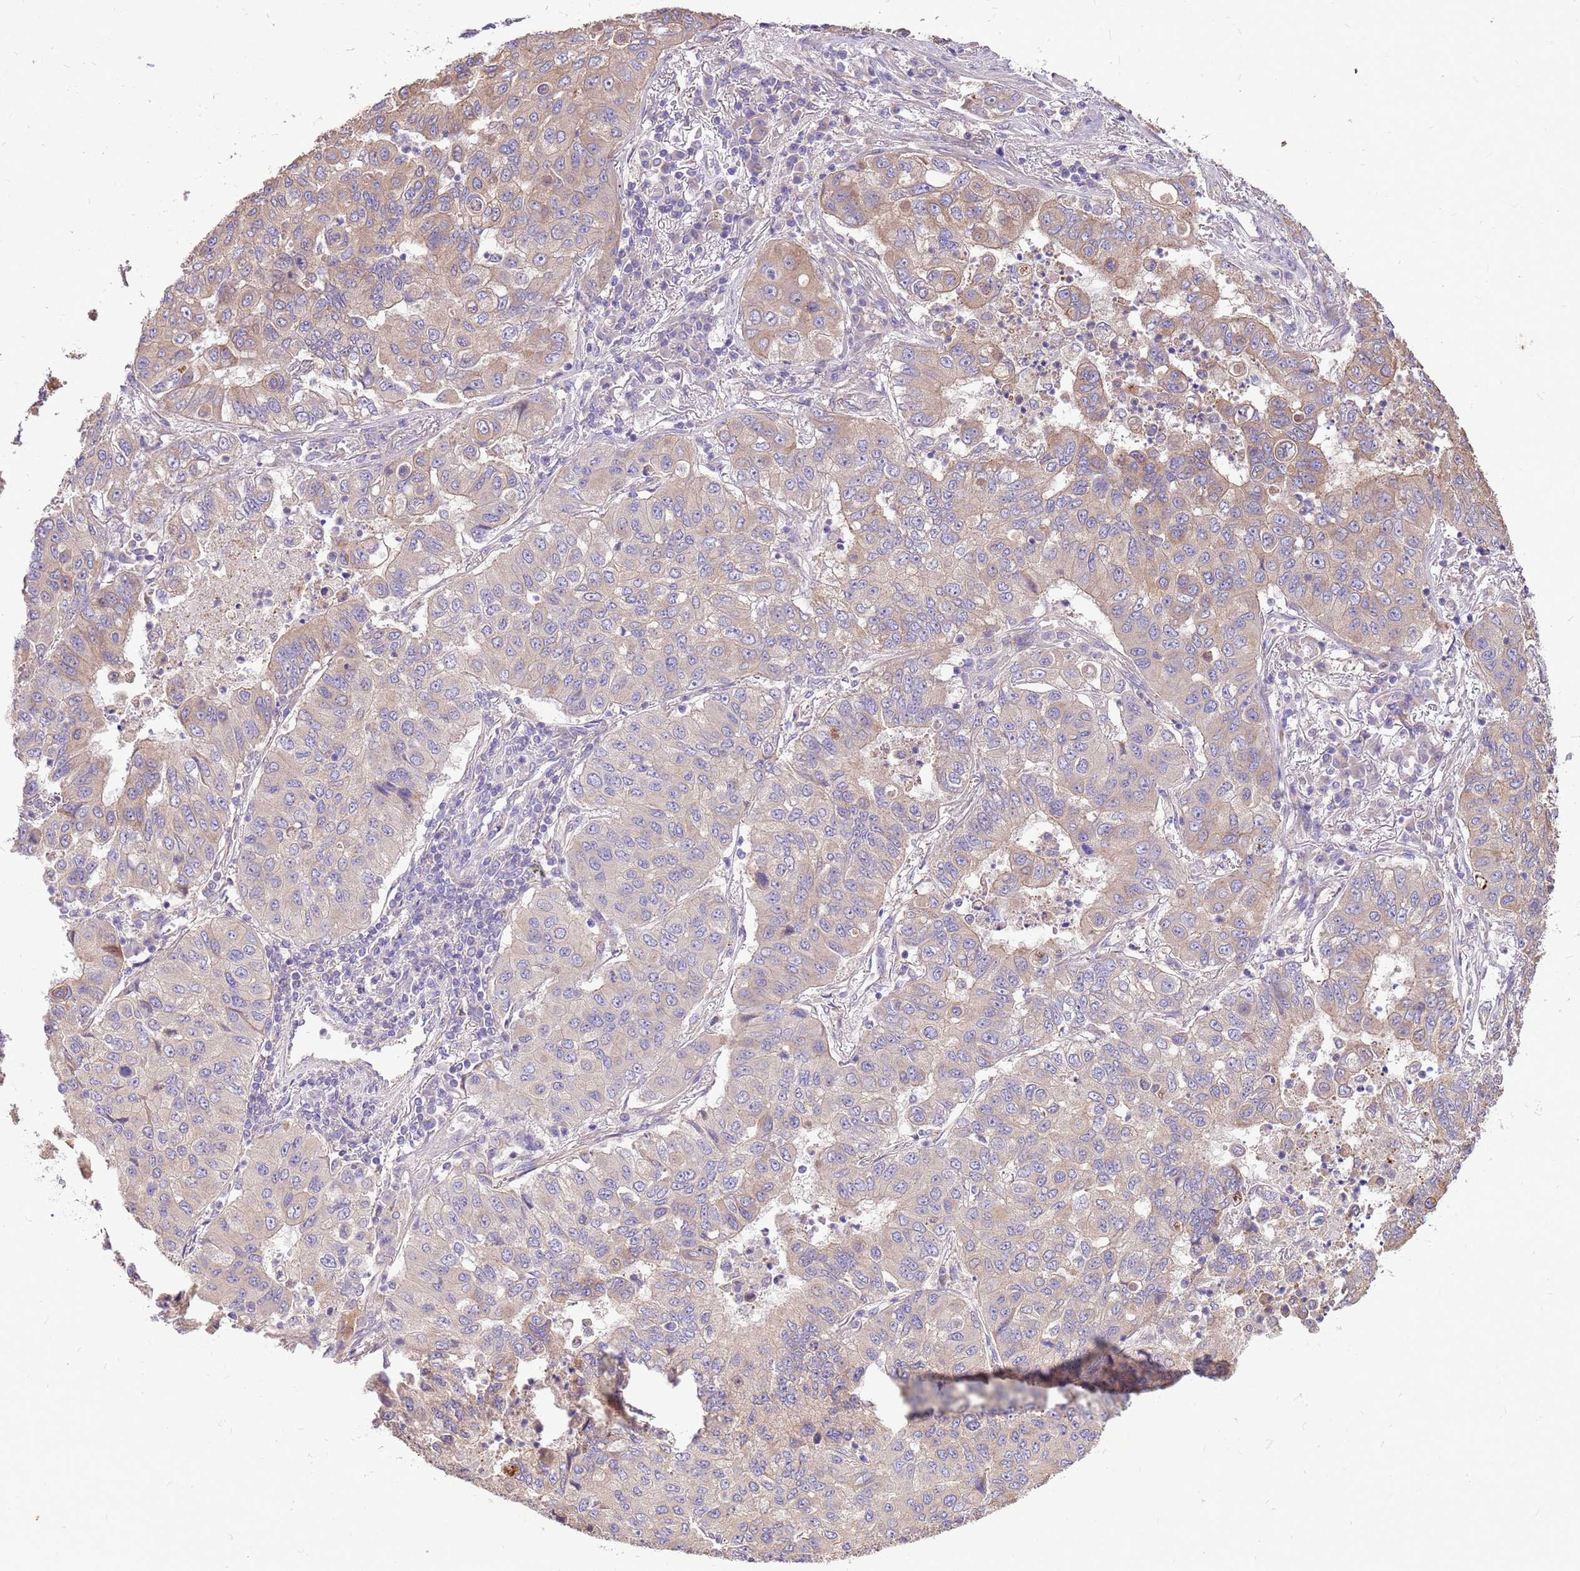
{"staining": {"intensity": "weak", "quantity": "<25%", "location": "cytoplasmic/membranous"}, "tissue": "lung cancer", "cell_type": "Tumor cells", "image_type": "cancer", "snomed": [{"axis": "morphology", "description": "Squamous cell carcinoma, NOS"}, {"axis": "topography", "description": "Lung"}], "caption": "High power microscopy photomicrograph of an IHC histopathology image of lung cancer, revealing no significant positivity in tumor cells.", "gene": "WASHC4", "patient": {"sex": "male", "age": 74}}